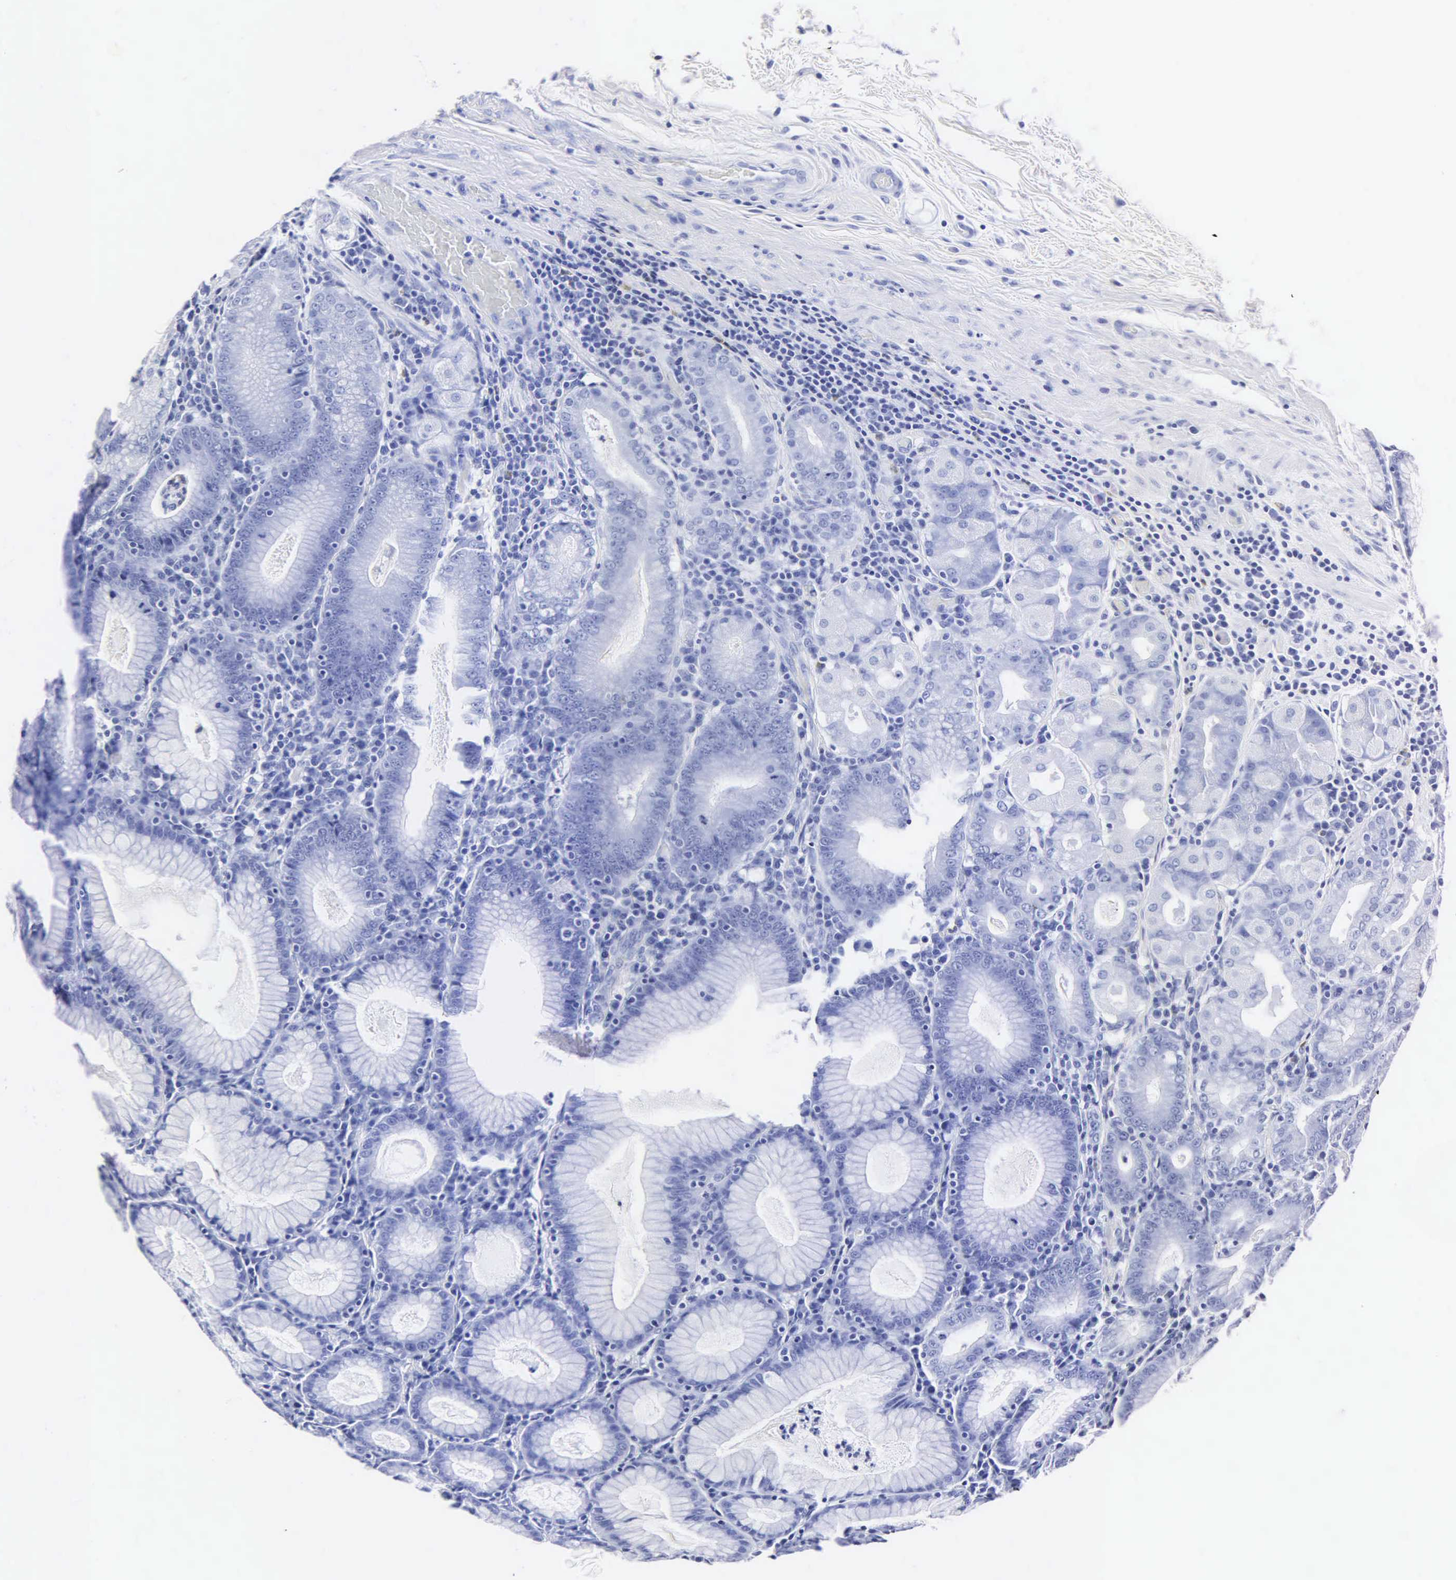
{"staining": {"intensity": "negative", "quantity": "none", "location": "none"}, "tissue": "stomach", "cell_type": "Glandular cells", "image_type": "normal", "snomed": [{"axis": "morphology", "description": "Normal tissue, NOS"}, {"axis": "topography", "description": "Stomach, lower"}], "caption": "Immunohistochemical staining of unremarkable human stomach shows no significant staining in glandular cells. (Stains: DAB (3,3'-diaminobenzidine) IHC with hematoxylin counter stain, Microscopy: brightfield microscopy at high magnification).", "gene": "MB", "patient": {"sex": "female", "age": 43}}